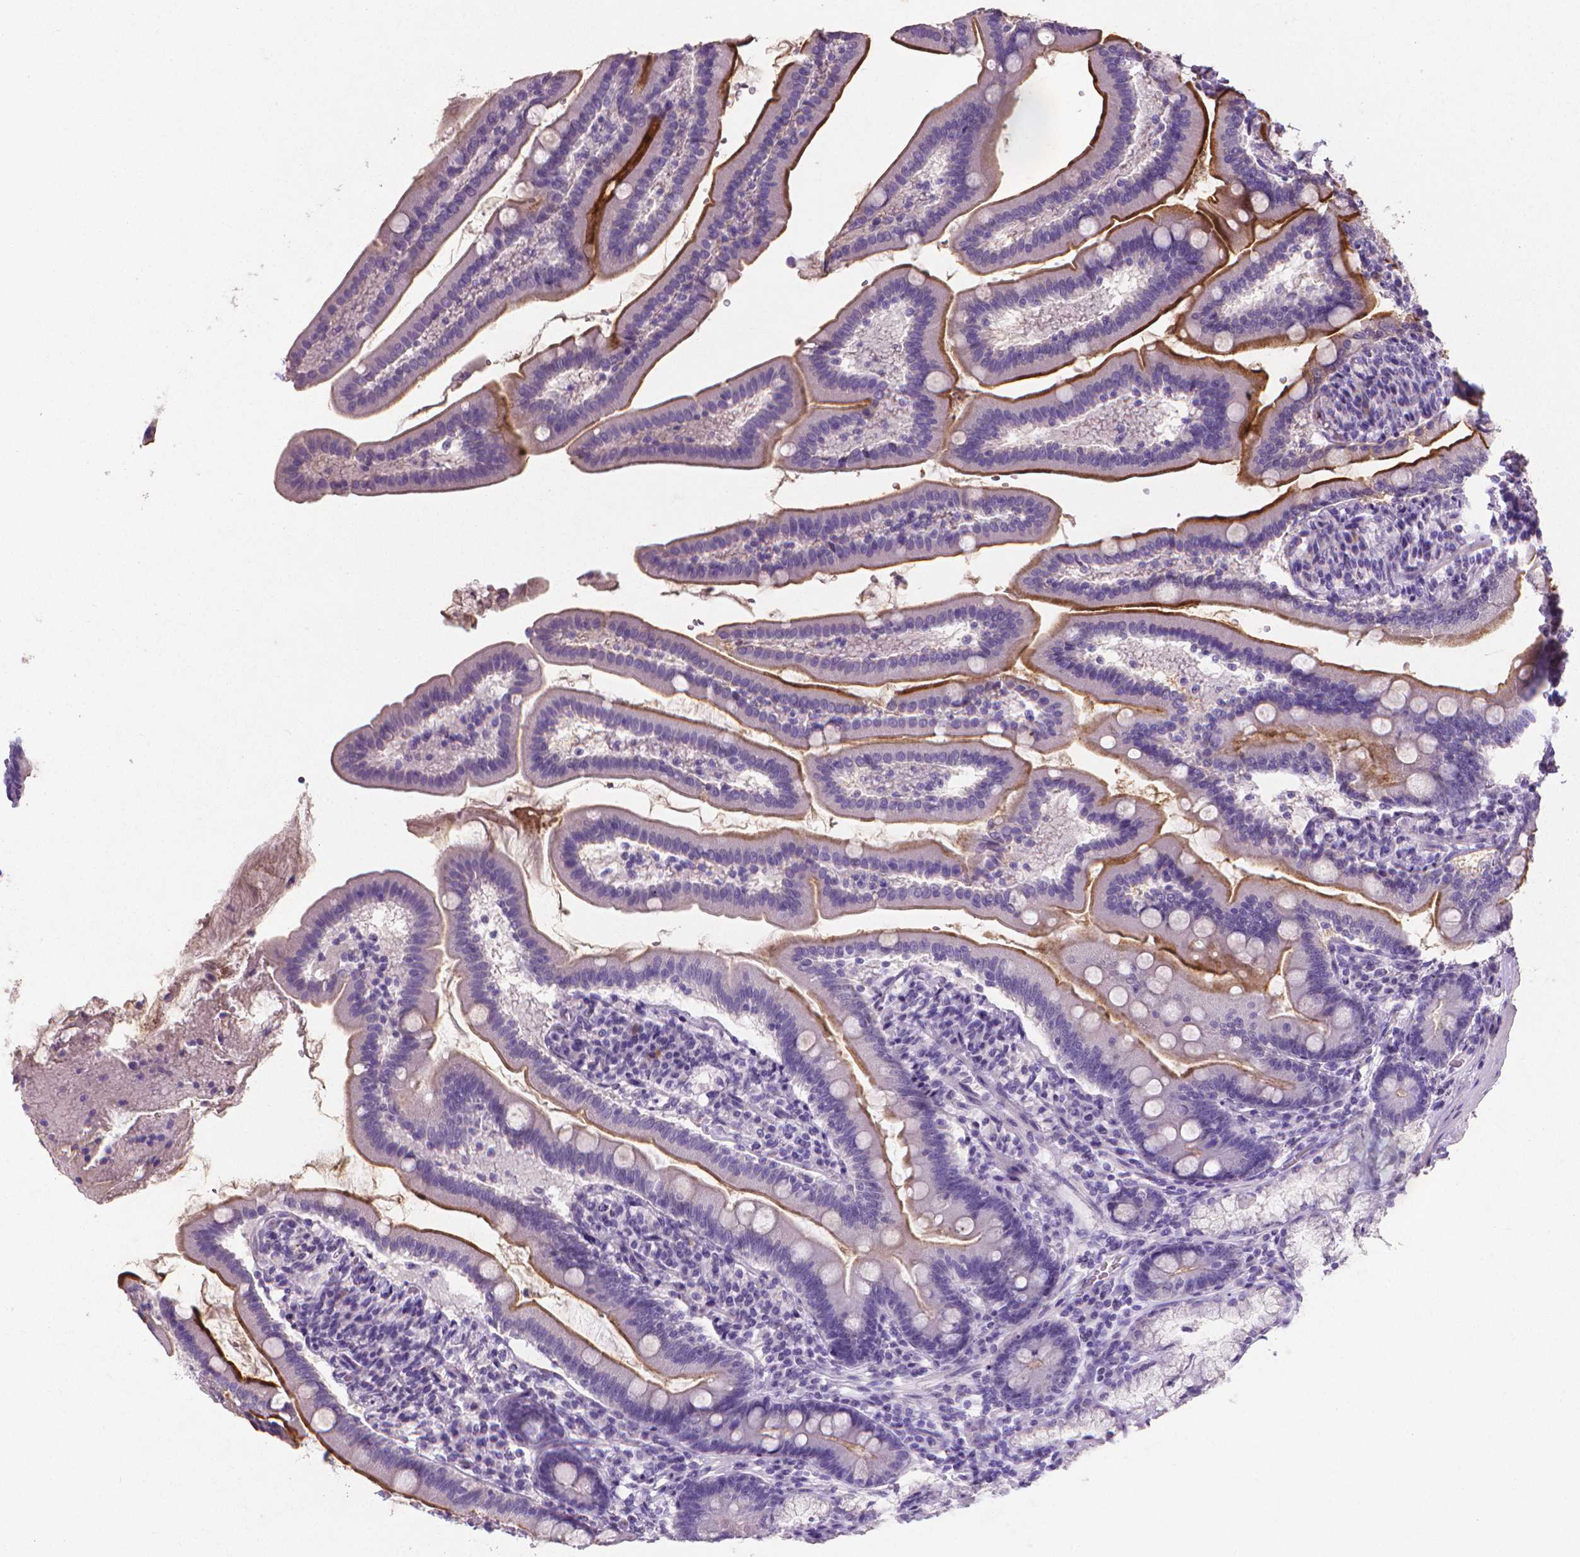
{"staining": {"intensity": "strong", "quantity": "25%-75%", "location": "cytoplasmic/membranous"}, "tissue": "duodenum", "cell_type": "Glandular cells", "image_type": "normal", "snomed": [{"axis": "morphology", "description": "Normal tissue, NOS"}, {"axis": "topography", "description": "Duodenum"}], "caption": "This image demonstrates immunohistochemistry (IHC) staining of benign duodenum, with high strong cytoplasmic/membranous staining in about 25%-75% of glandular cells.", "gene": "XPNPEP2", "patient": {"sex": "female", "age": 67}}